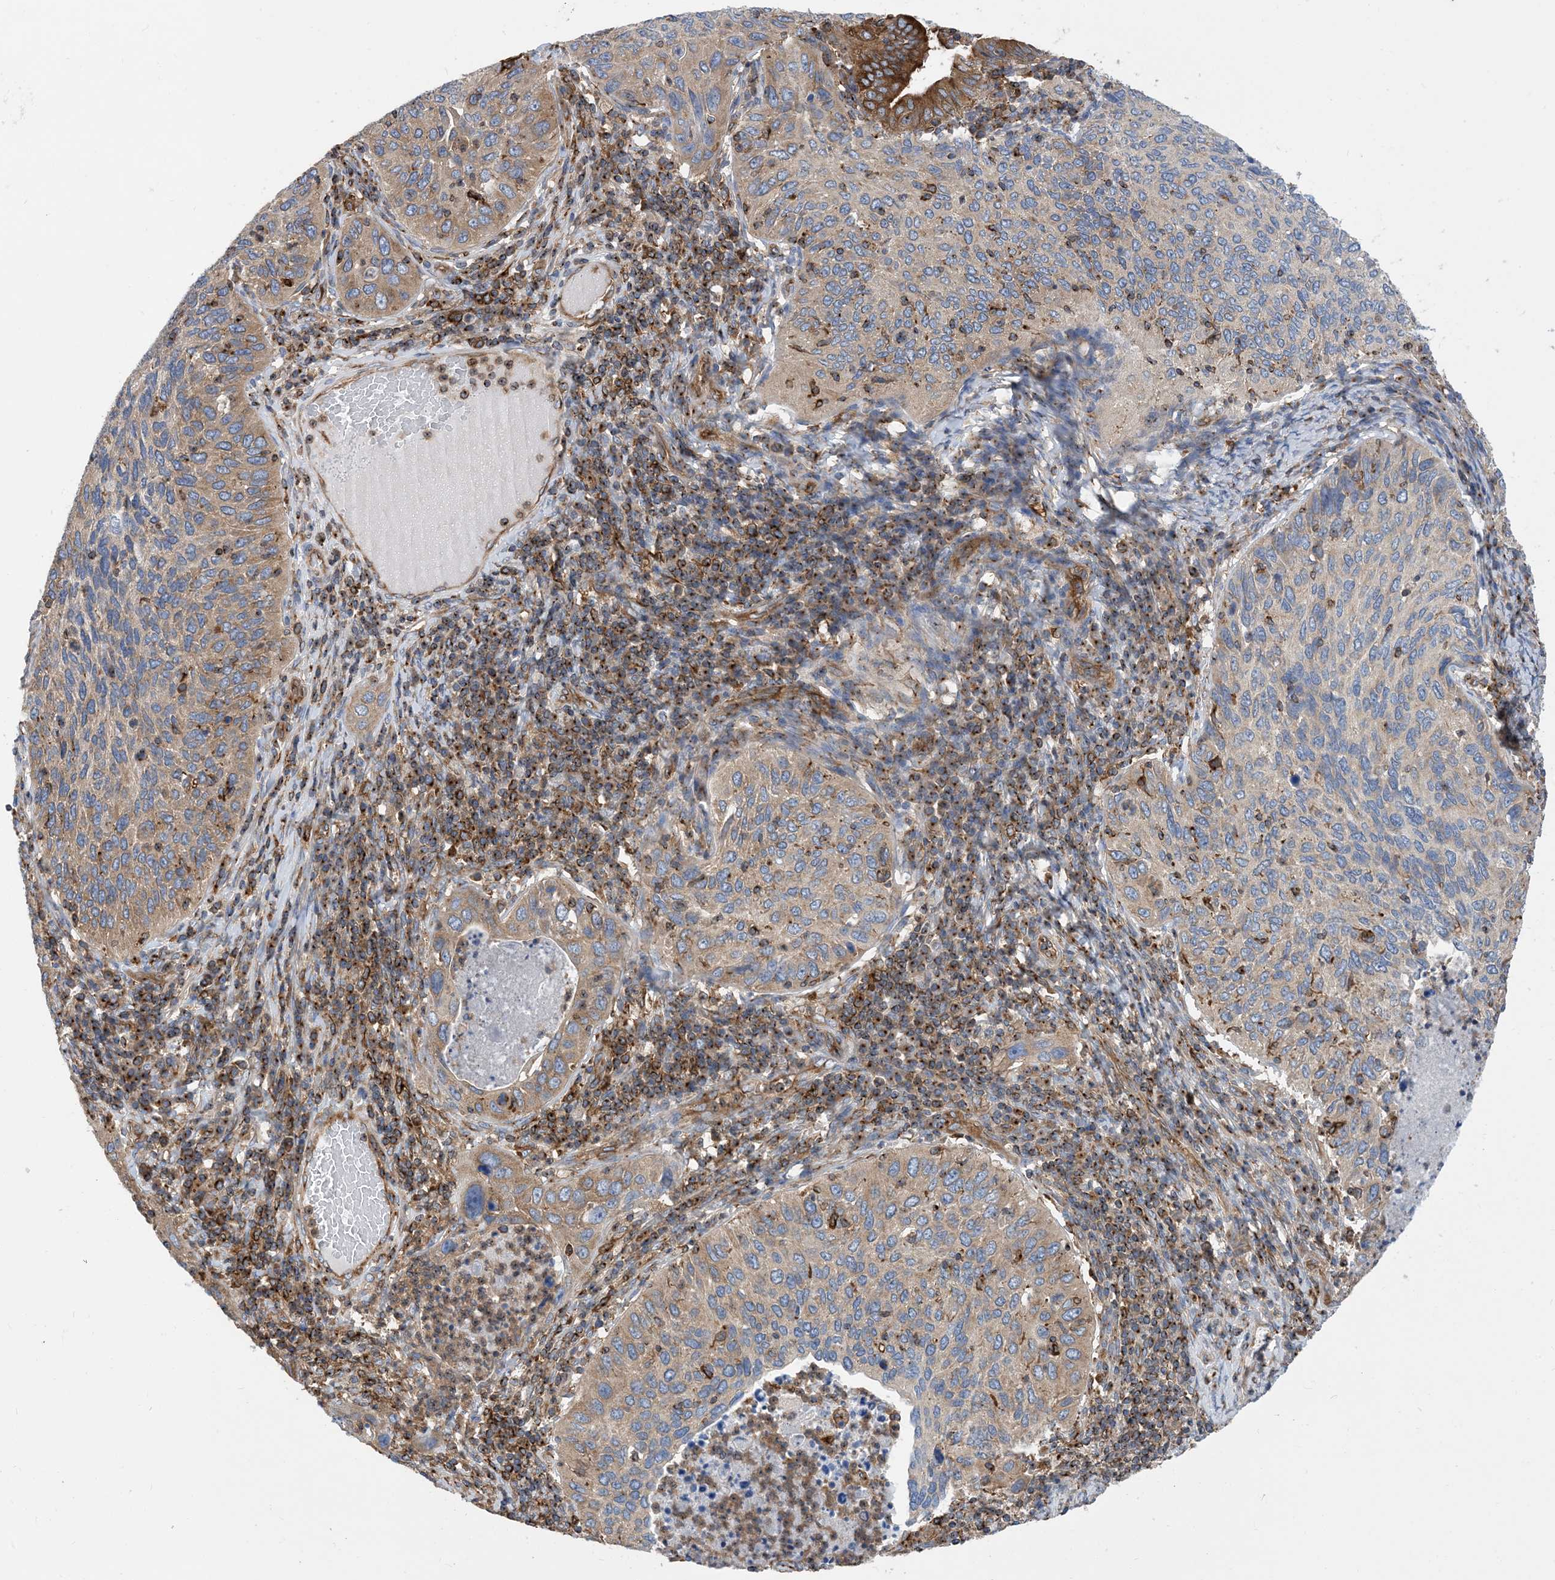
{"staining": {"intensity": "weak", "quantity": "25%-75%", "location": "cytoplasmic/membranous"}, "tissue": "cervical cancer", "cell_type": "Tumor cells", "image_type": "cancer", "snomed": [{"axis": "morphology", "description": "Squamous cell carcinoma, NOS"}, {"axis": "topography", "description": "Cervix"}], "caption": "IHC of cervical cancer (squamous cell carcinoma) displays low levels of weak cytoplasmic/membranous staining in about 25%-75% of tumor cells.", "gene": "DYNC1LI1", "patient": {"sex": "female", "age": 38}}